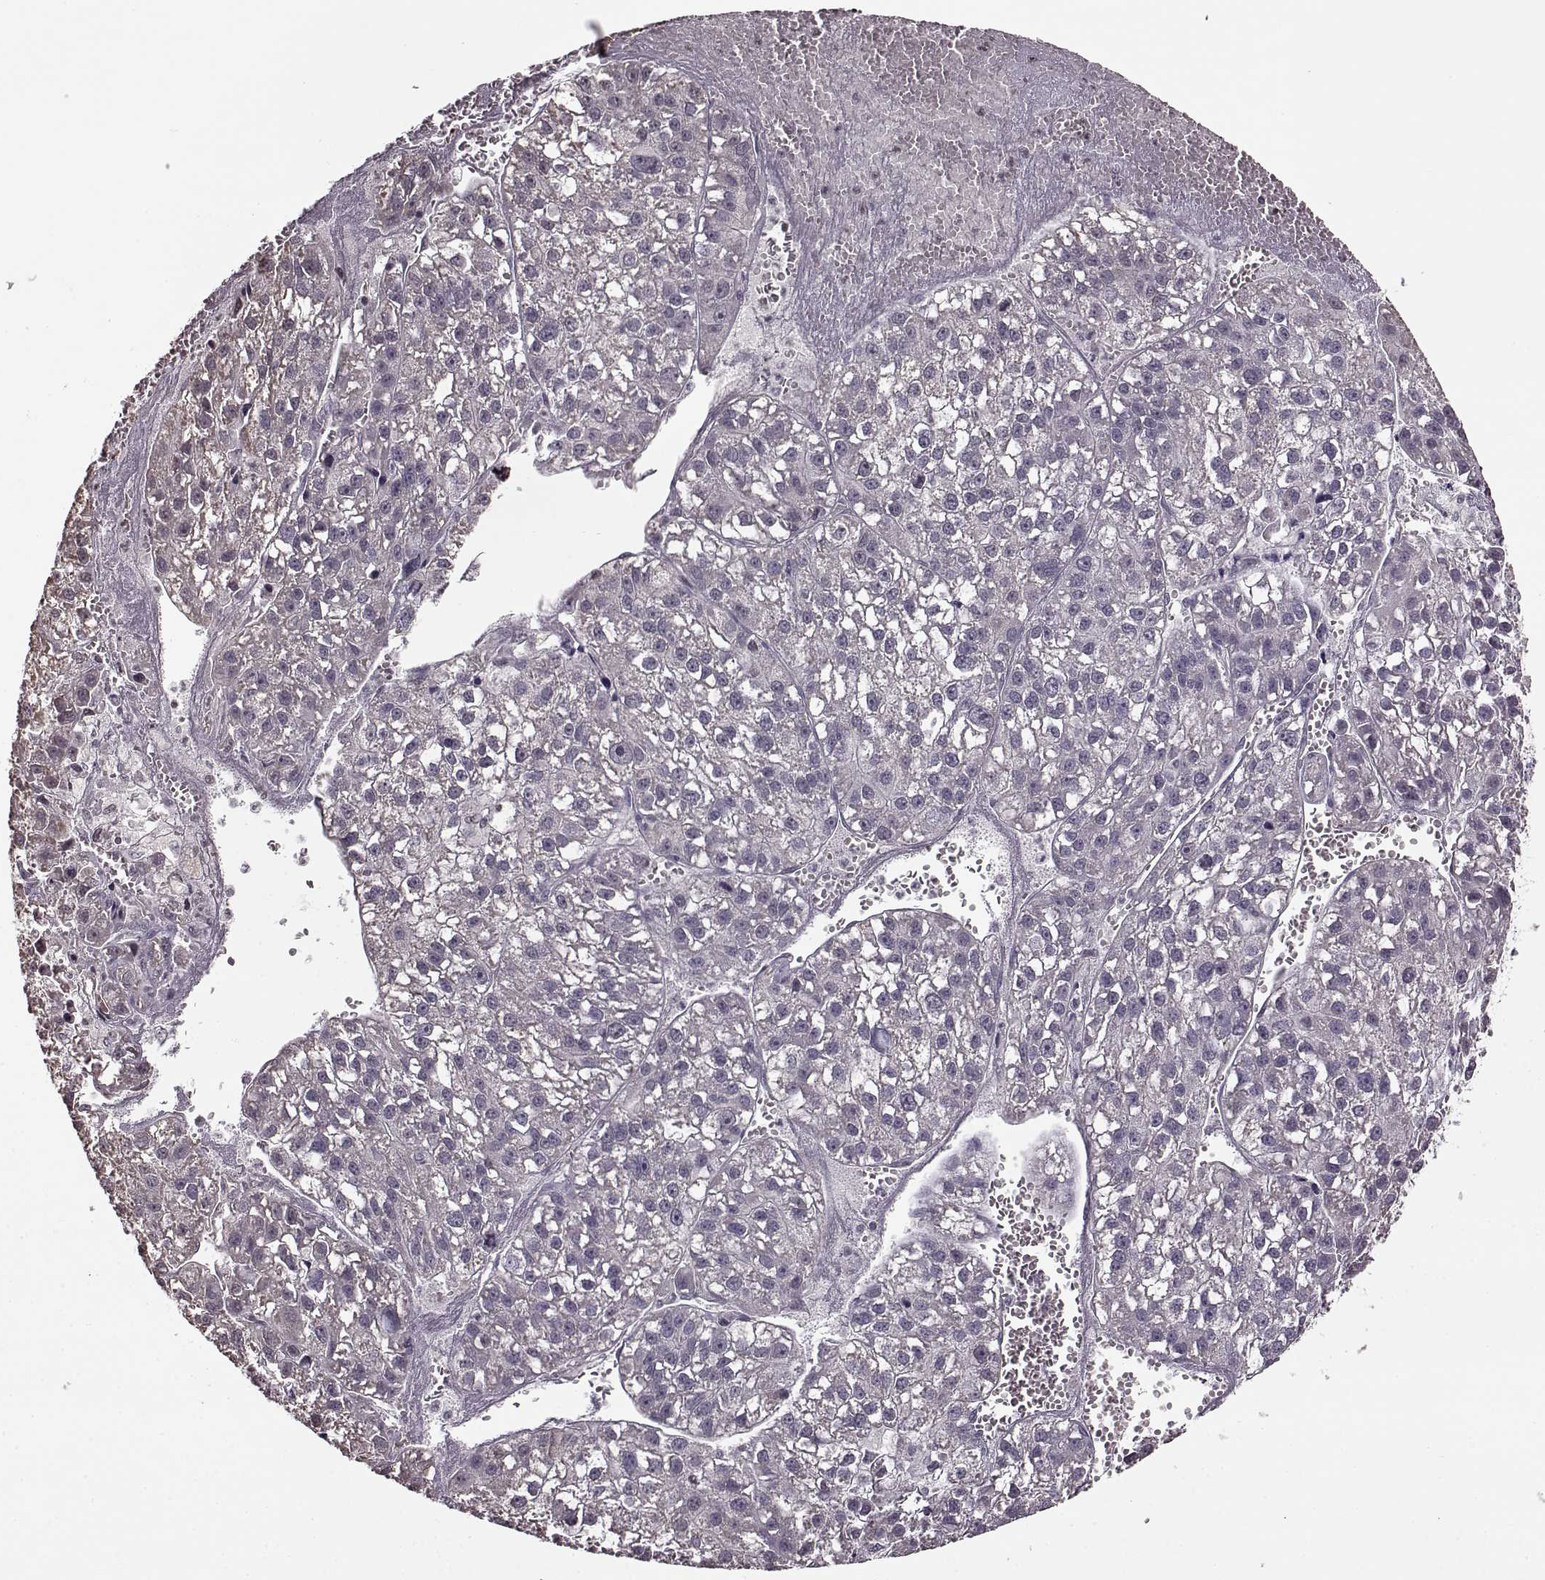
{"staining": {"intensity": "negative", "quantity": "none", "location": "none"}, "tissue": "liver cancer", "cell_type": "Tumor cells", "image_type": "cancer", "snomed": [{"axis": "morphology", "description": "Carcinoma, Hepatocellular, NOS"}, {"axis": "topography", "description": "Liver"}], "caption": "Immunohistochemical staining of human hepatocellular carcinoma (liver) displays no significant positivity in tumor cells.", "gene": "FSHB", "patient": {"sex": "female", "age": 70}}